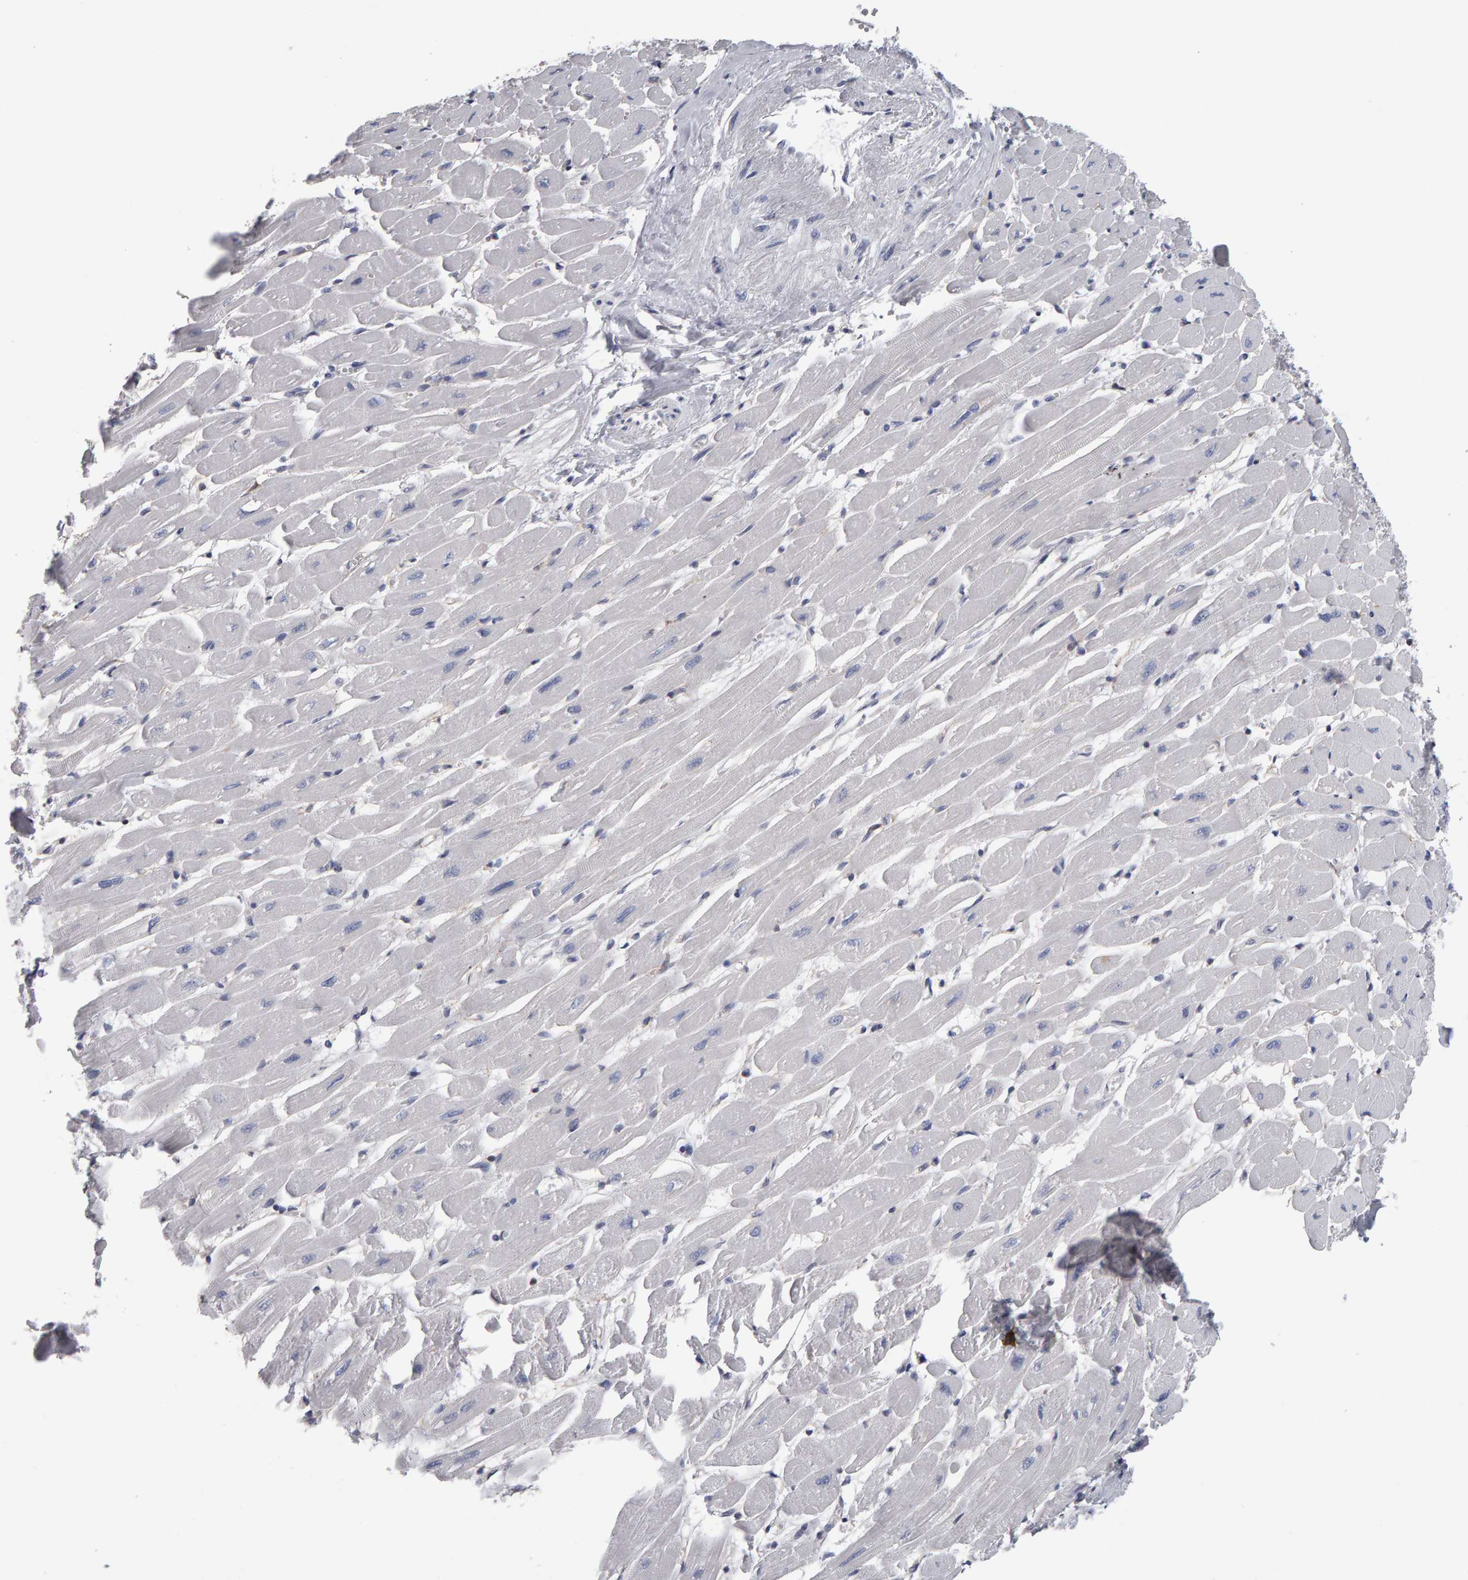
{"staining": {"intensity": "negative", "quantity": "none", "location": "none"}, "tissue": "heart muscle", "cell_type": "Cardiomyocytes", "image_type": "normal", "snomed": [{"axis": "morphology", "description": "Normal tissue, NOS"}, {"axis": "topography", "description": "Heart"}], "caption": "This is an IHC photomicrograph of normal human heart muscle. There is no staining in cardiomyocytes.", "gene": "CD38", "patient": {"sex": "female", "age": 54}}